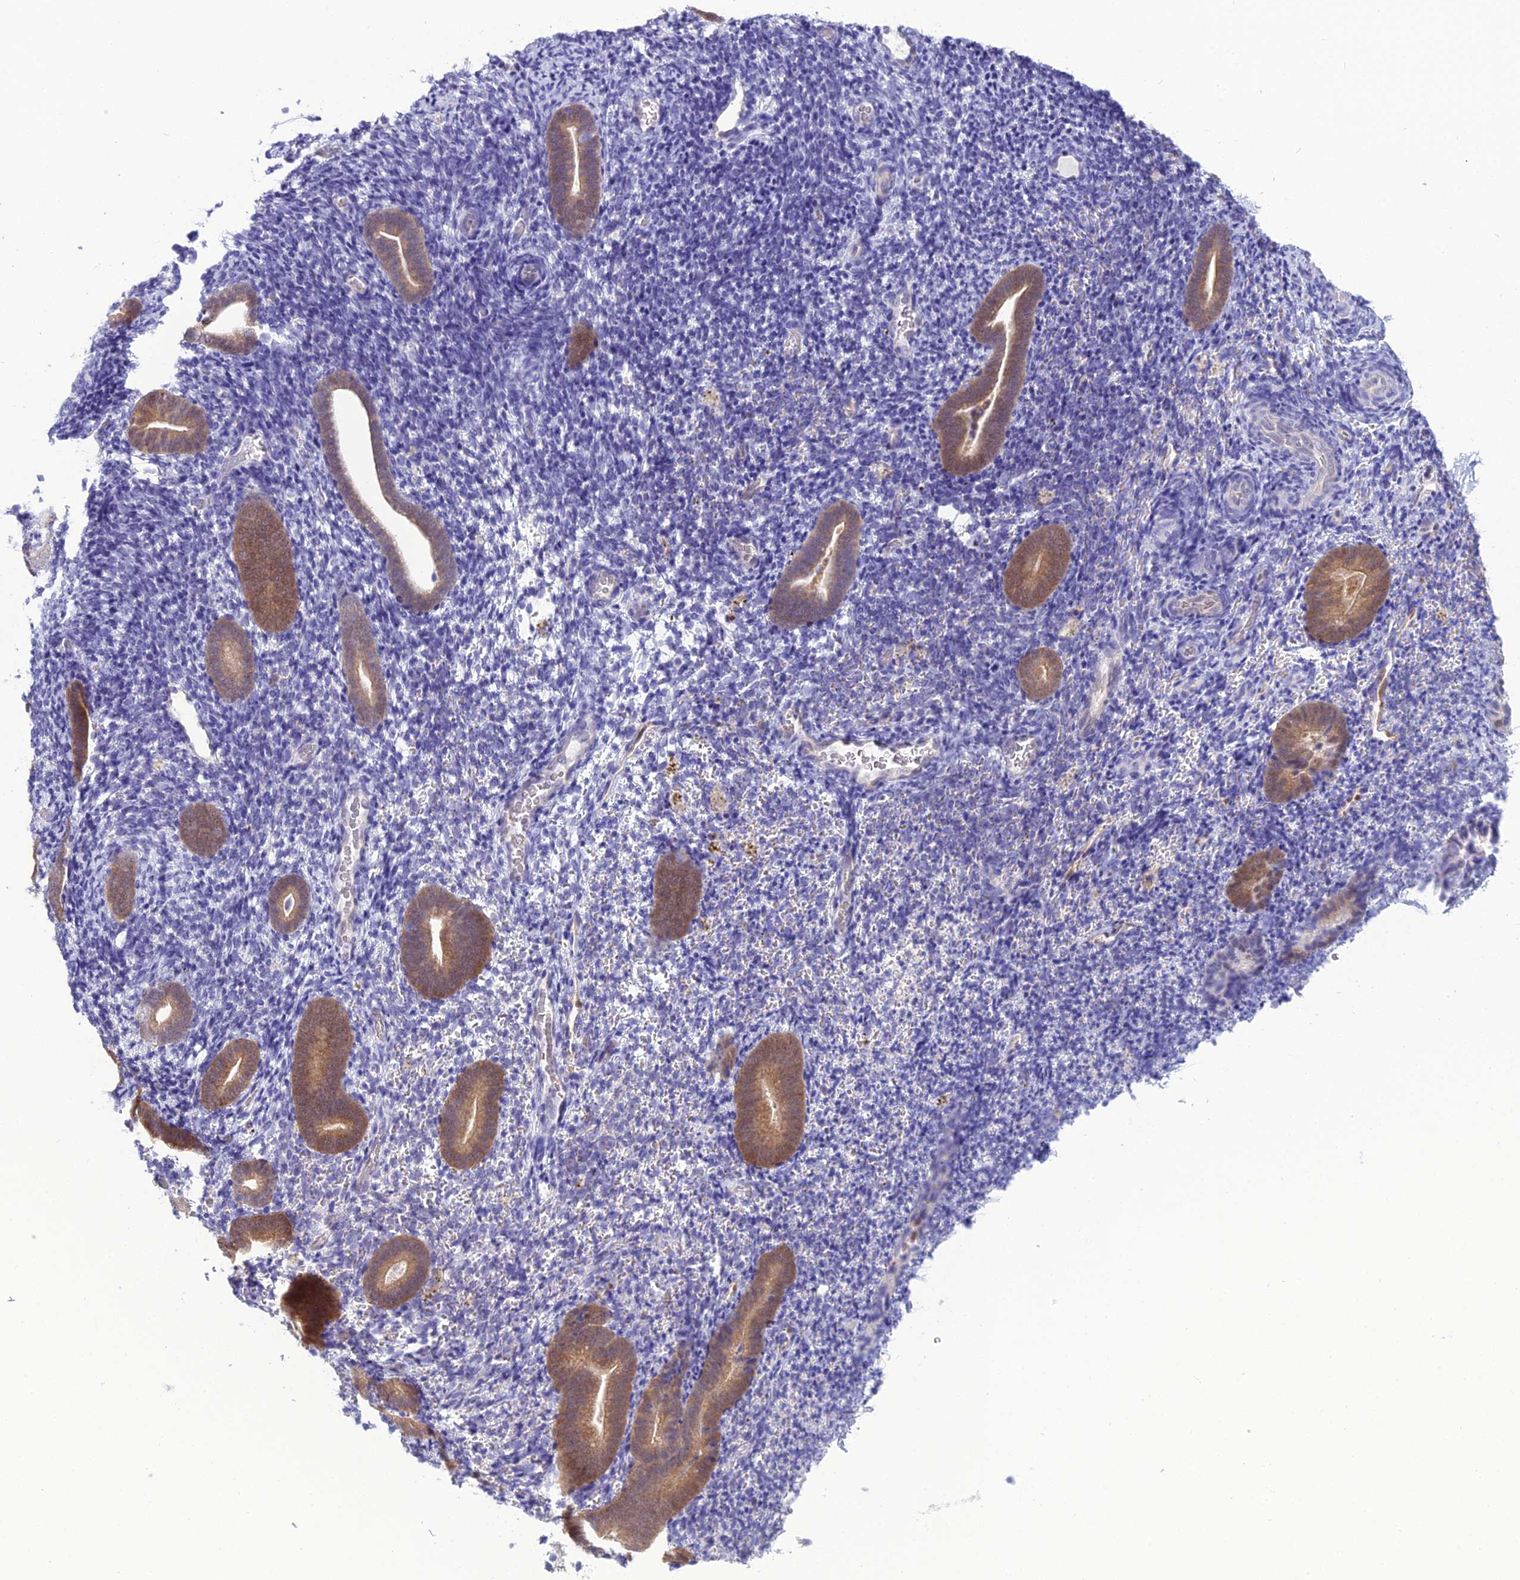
{"staining": {"intensity": "negative", "quantity": "none", "location": "none"}, "tissue": "endometrium", "cell_type": "Cells in endometrial stroma", "image_type": "normal", "snomed": [{"axis": "morphology", "description": "Normal tissue, NOS"}, {"axis": "topography", "description": "Endometrium"}], "caption": "Cells in endometrial stroma are negative for protein expression in benign human endometrium. Brightfield microscopy of immunohistochemistry (IHC) stained with DAB (3,3'-diaminobenzidine) (brown) and hematoxylin (blue), captured at high magnification.", "gene": "GNPNAT1", "patient": {"sex": "female", "age": 51}}